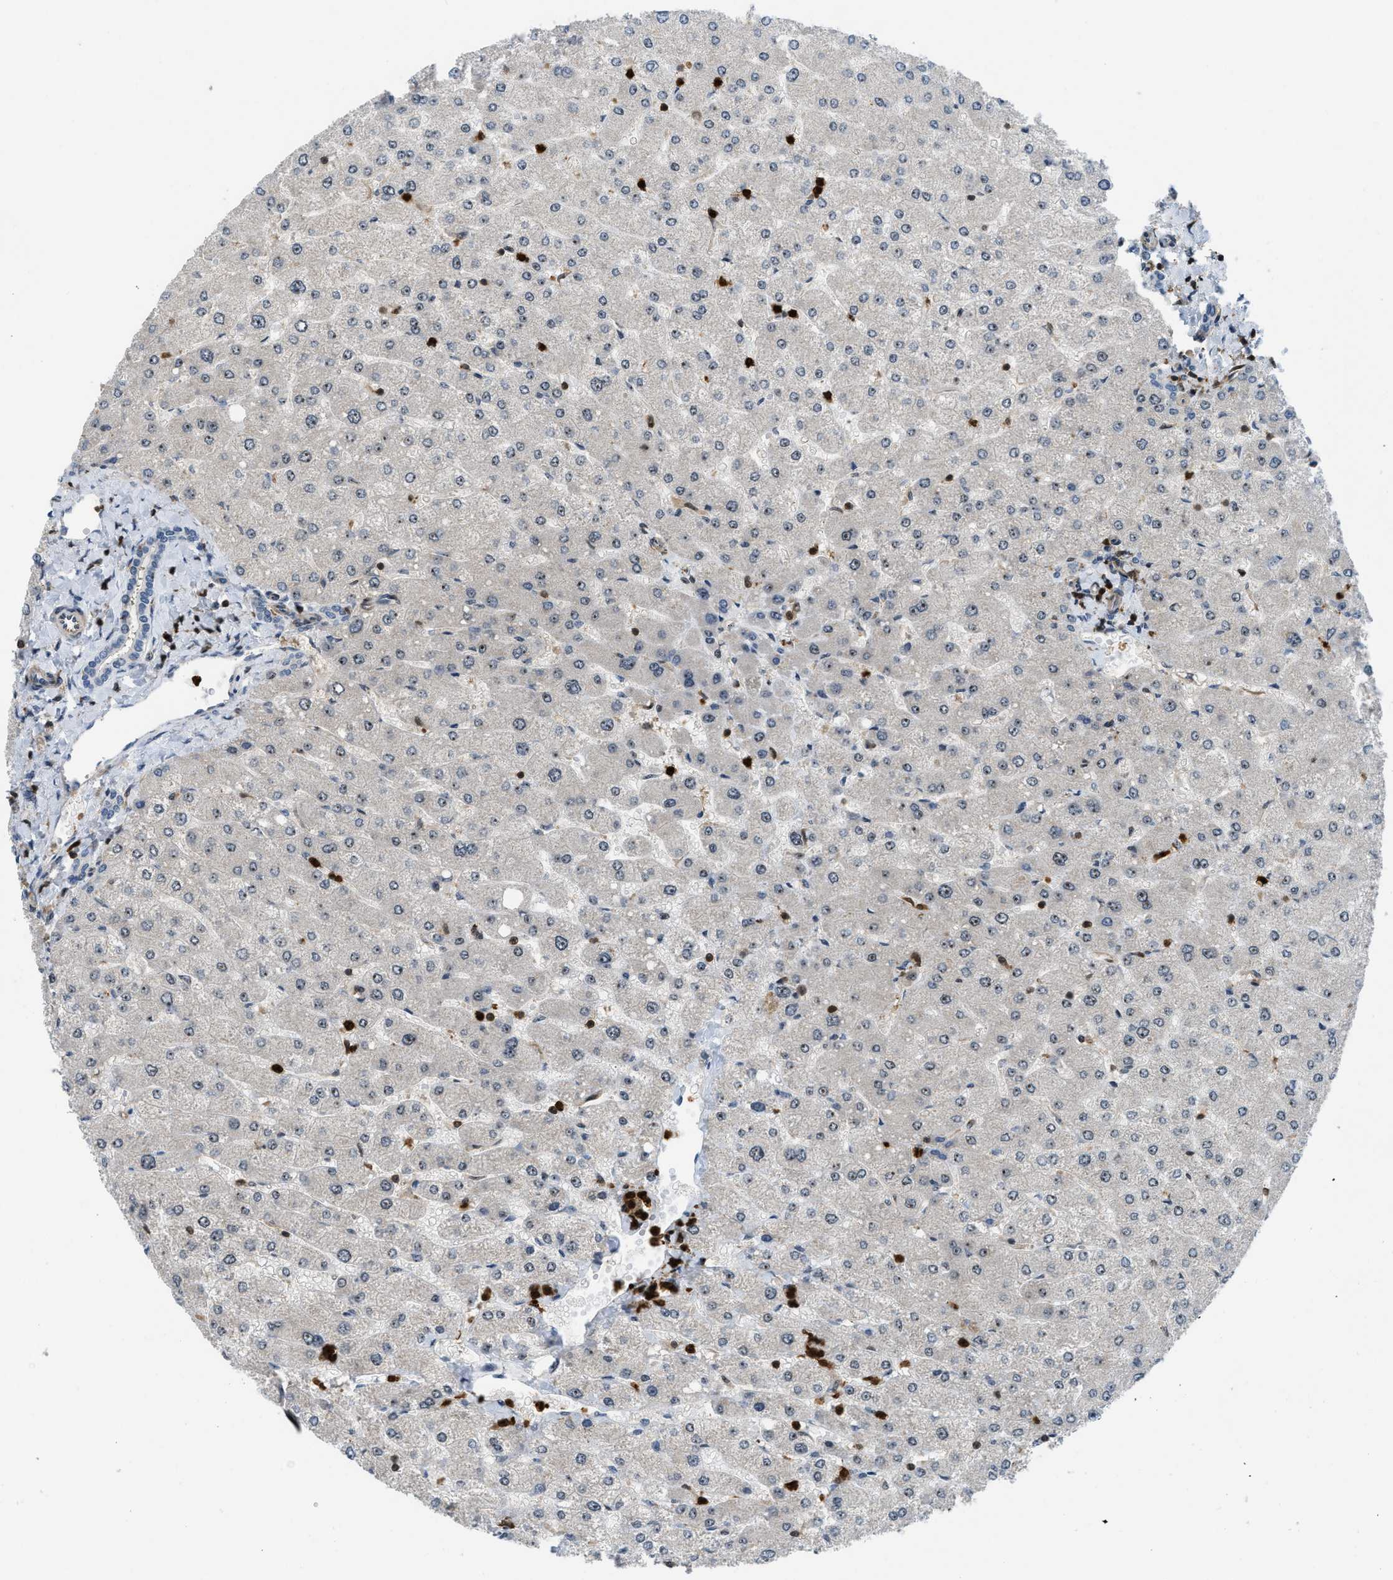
{"staining": {"intensity": "negative", "quantity": "none", "location": "none"}, "tissue": "liver", "cell_type": "Cholangiocytes", "image_type": "normal", "snomed": [{"axis": "morphology", "description": "Normal tissue, NOS"}, {"axis": "topography", "description": "Liver"}], "caption": "An immunohistochemistry (IHC) micrograph of normal liver is shown. There is no staining in cholangiocytes of liver. Brightfield microscopy of immunohistochemistry (IHC) stained with DAB (3,3'-diaminobenzidine) (brown) and hematoxylin (blue), captured at high magnification.", "gene": "E2F1", "patient": {"sex": "male", "age": 55}}